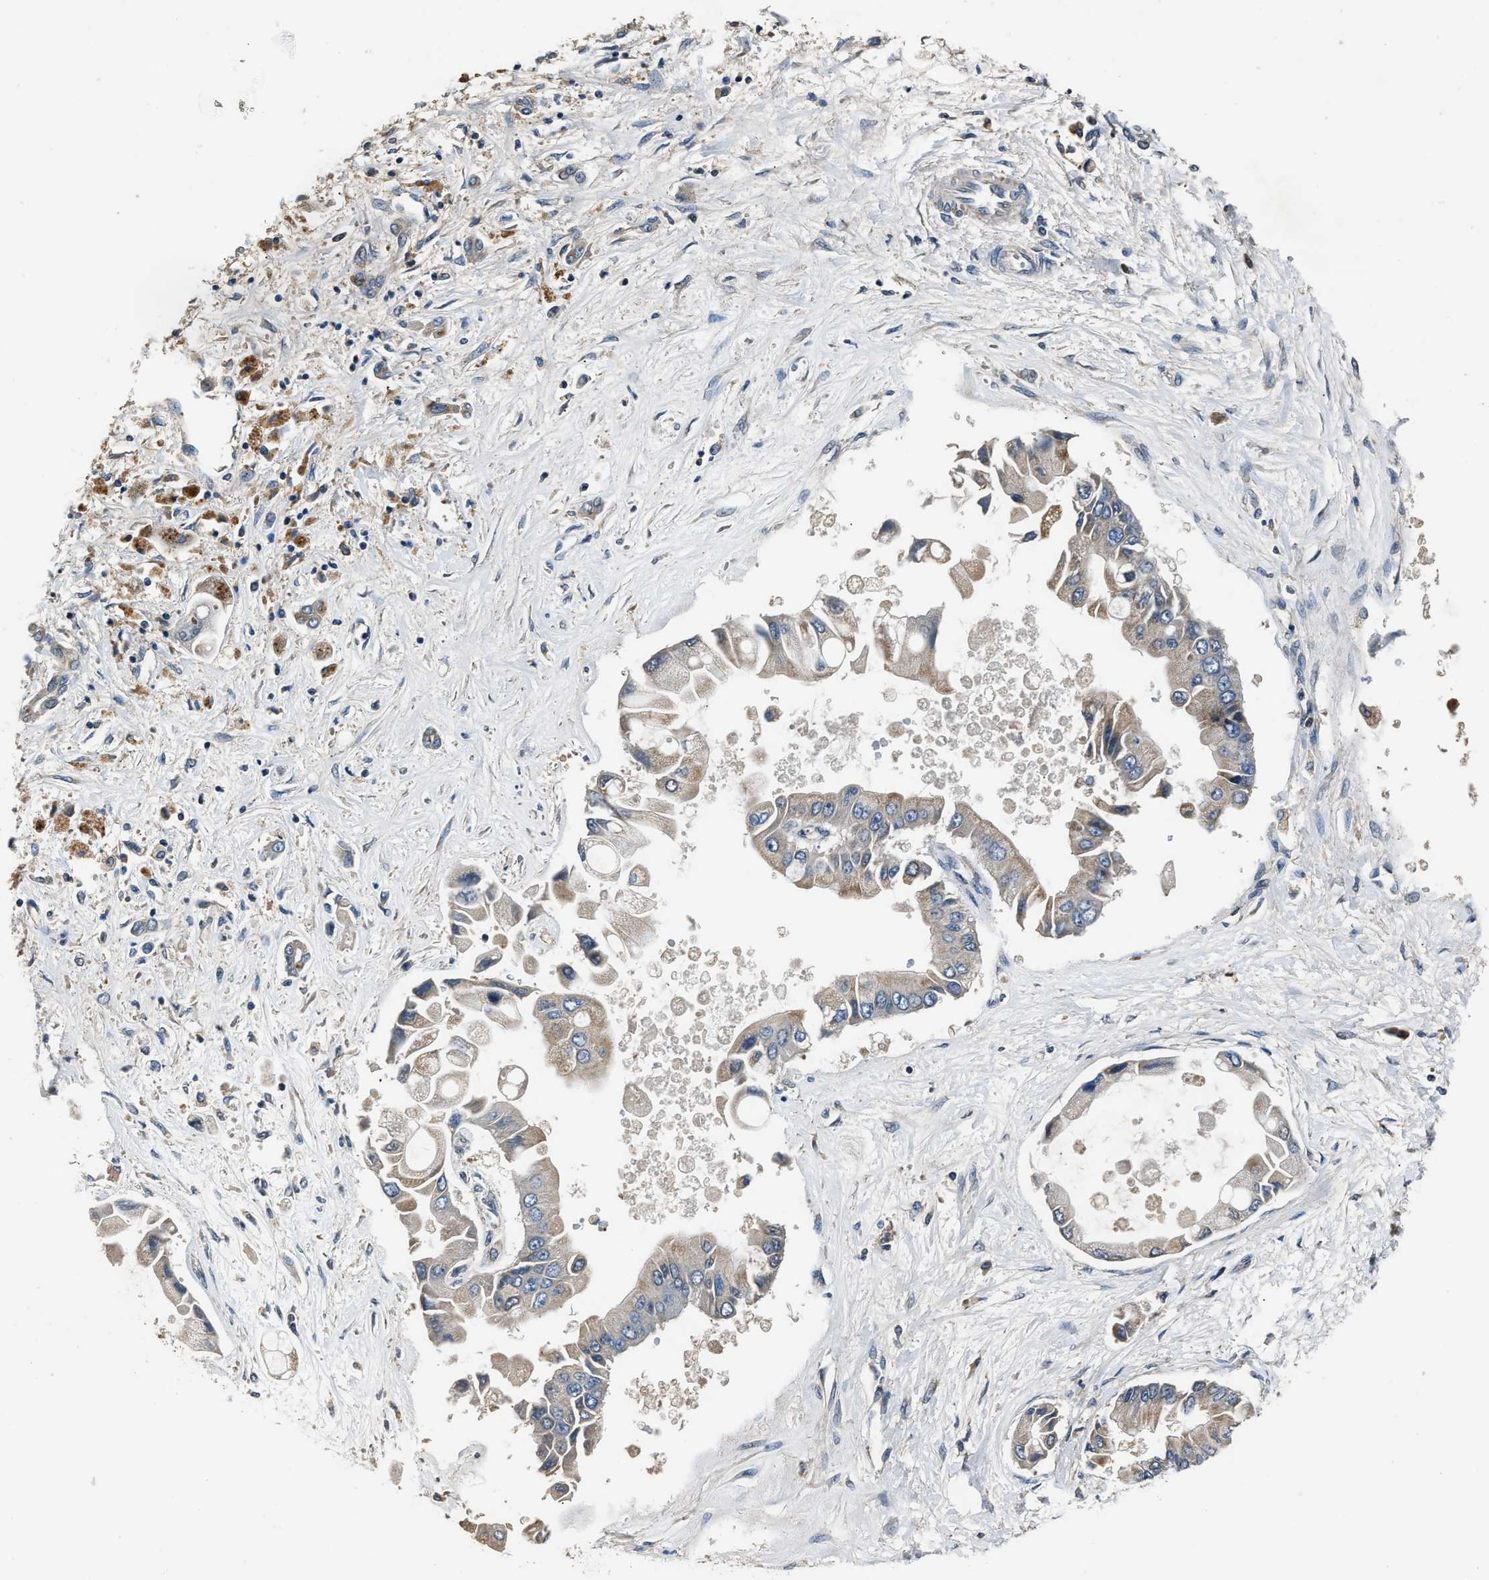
{"staining": {"intensity": "weak", "quantity": "25%-75%", "location": "cytoplasmic/membranous"}, "tissue": "liver cancer", "cell_type": "Tumor cells", "image_type": "cancer", "snomed": [{"axis": "morphology", "description": "Cholangiocarcinoma"}, {"axis": "topography", "description": "Liver"}], "caption": "Tumor cells reveal weak cytoplasmic/membranous positivity in approximately 25%-75% of cells in liver cancer (cholangiocarcinoma).", "gene": "TNRC18", "patient": {"sex": "male", "age": 50}}